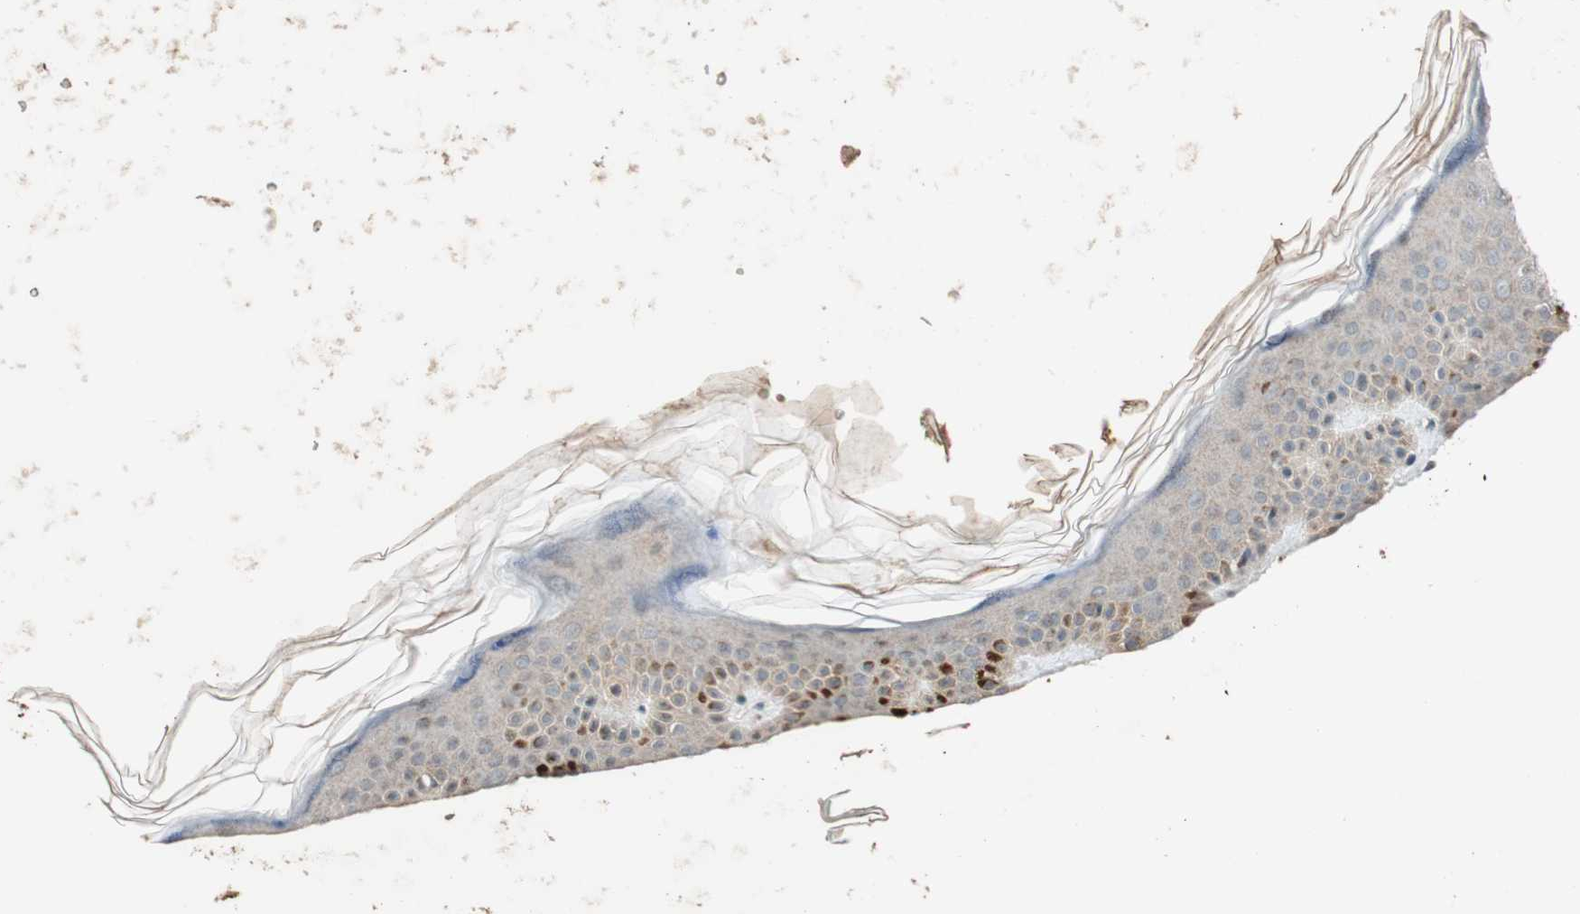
{"staining": {"intensity": "moderate", "quantity": "25%-75%", "location": "cytoplasmic/membranous"}, "tissue": "skin", "cell_type": "Fibroblasts", "image_type": "normal", "snomed": [{"axis": "morphology", "description": "Normal tissue, NOS"}, {"axis": "topography", "description": "Skin"}], "caption": "Protein expression analysis of unremarkable human skin reveals moderate cytoplasmic/membranous positivity in approximately 25%-75% of fibroblasts.", "gene": "GLB1", "patient": {"sex": "male", "age": 67}}